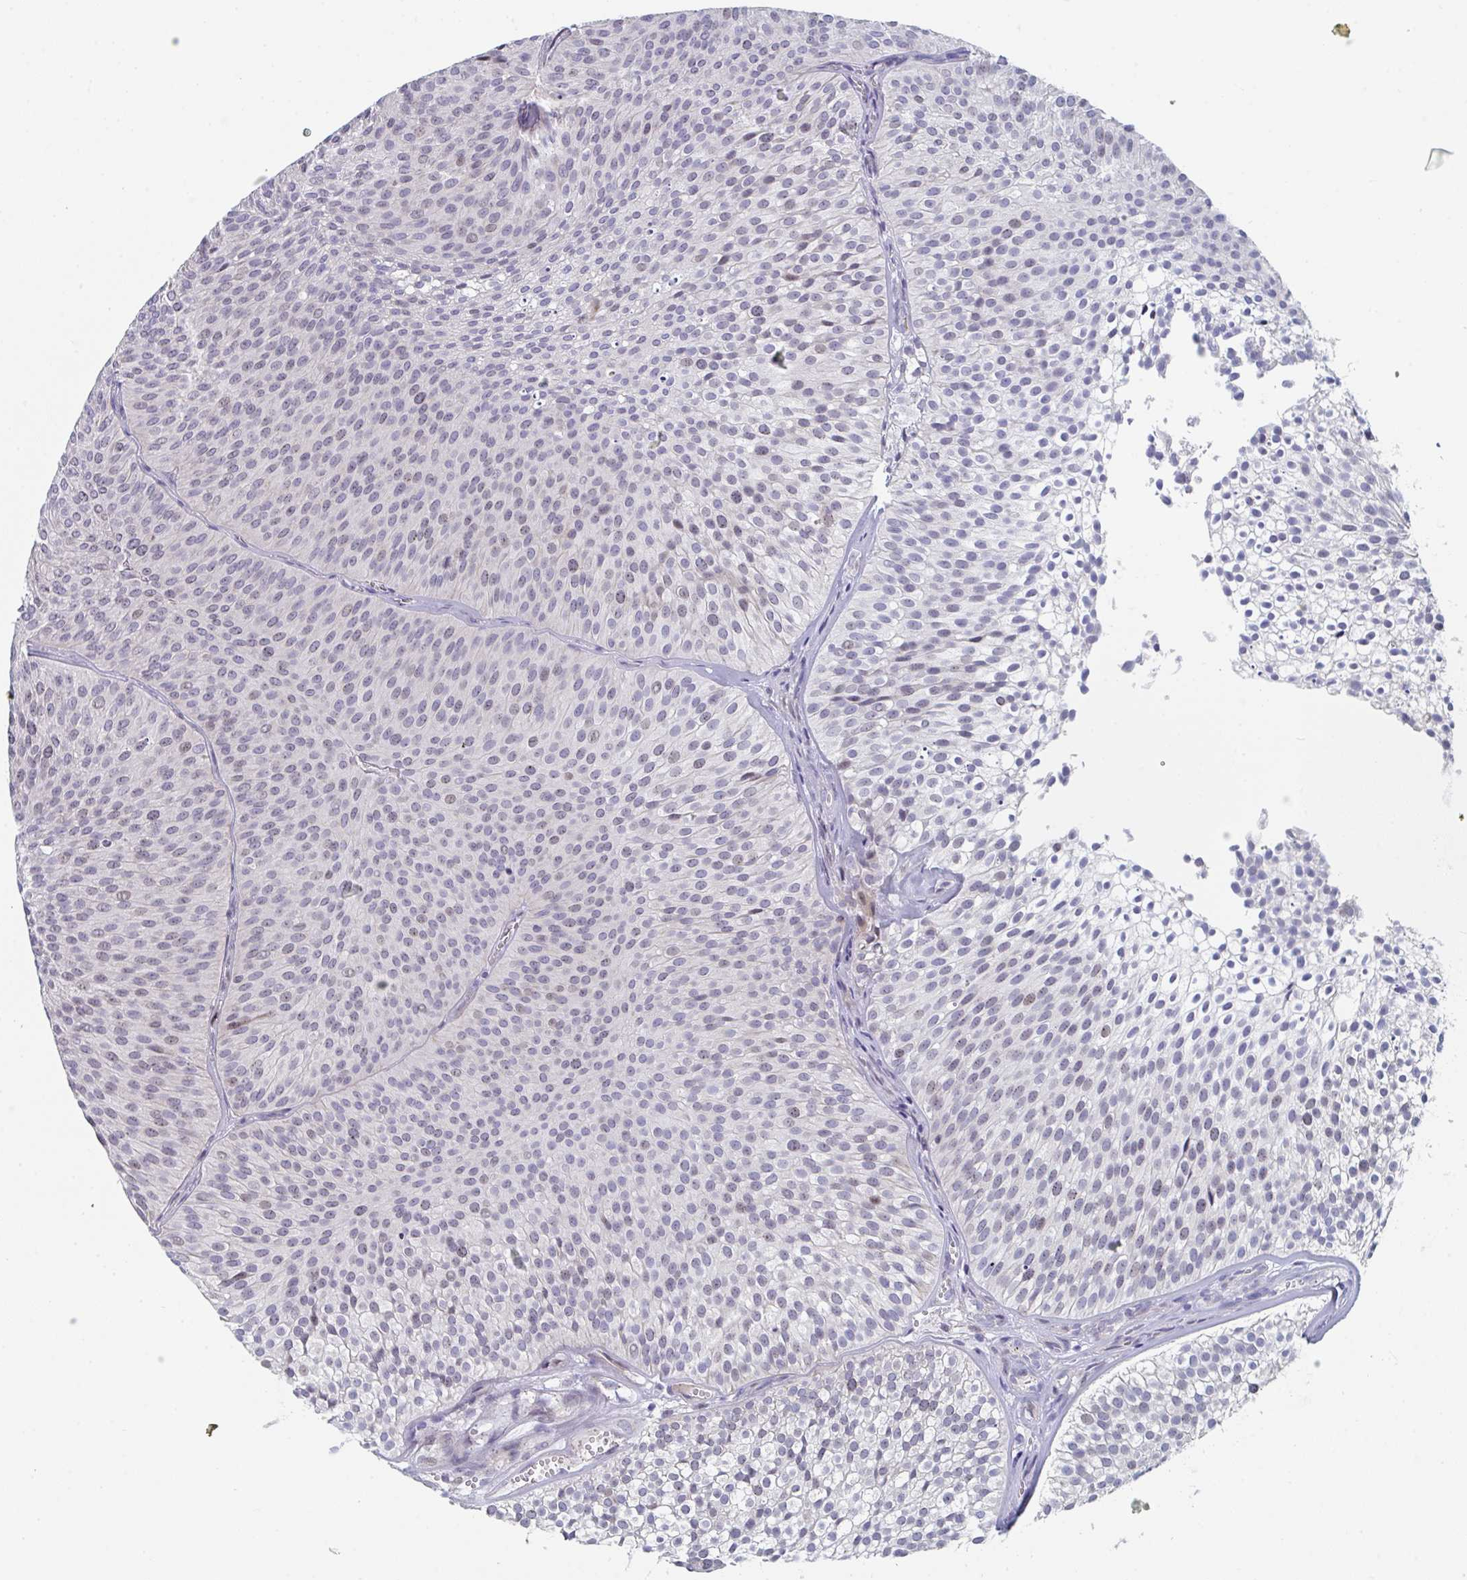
{"staining": {"intensity": "weak", "quantity": "25%-75%", "location": "nuclear"}, "tissue": "urothelial cancer", "cell_type": "Tumor cells", "image_type": "cancer", "snomed": [{"axis": "morphology", "description": "Urothelial carcinoma, Low grade"}, {"axis": "topography", "description": "Urinary bladder"}], "caption": "Immunohistochemistry (IHC) micrograph of neoplastic tissue: urothelial carcinoma (low-grade) stained using IHC reveals low levels of weak protein expression localized specifically in the nuclear of tumor cells, appearing as a nuclear brown color.", "gene": "CENPT", "patient": {"sex": "male", "age": 91}}